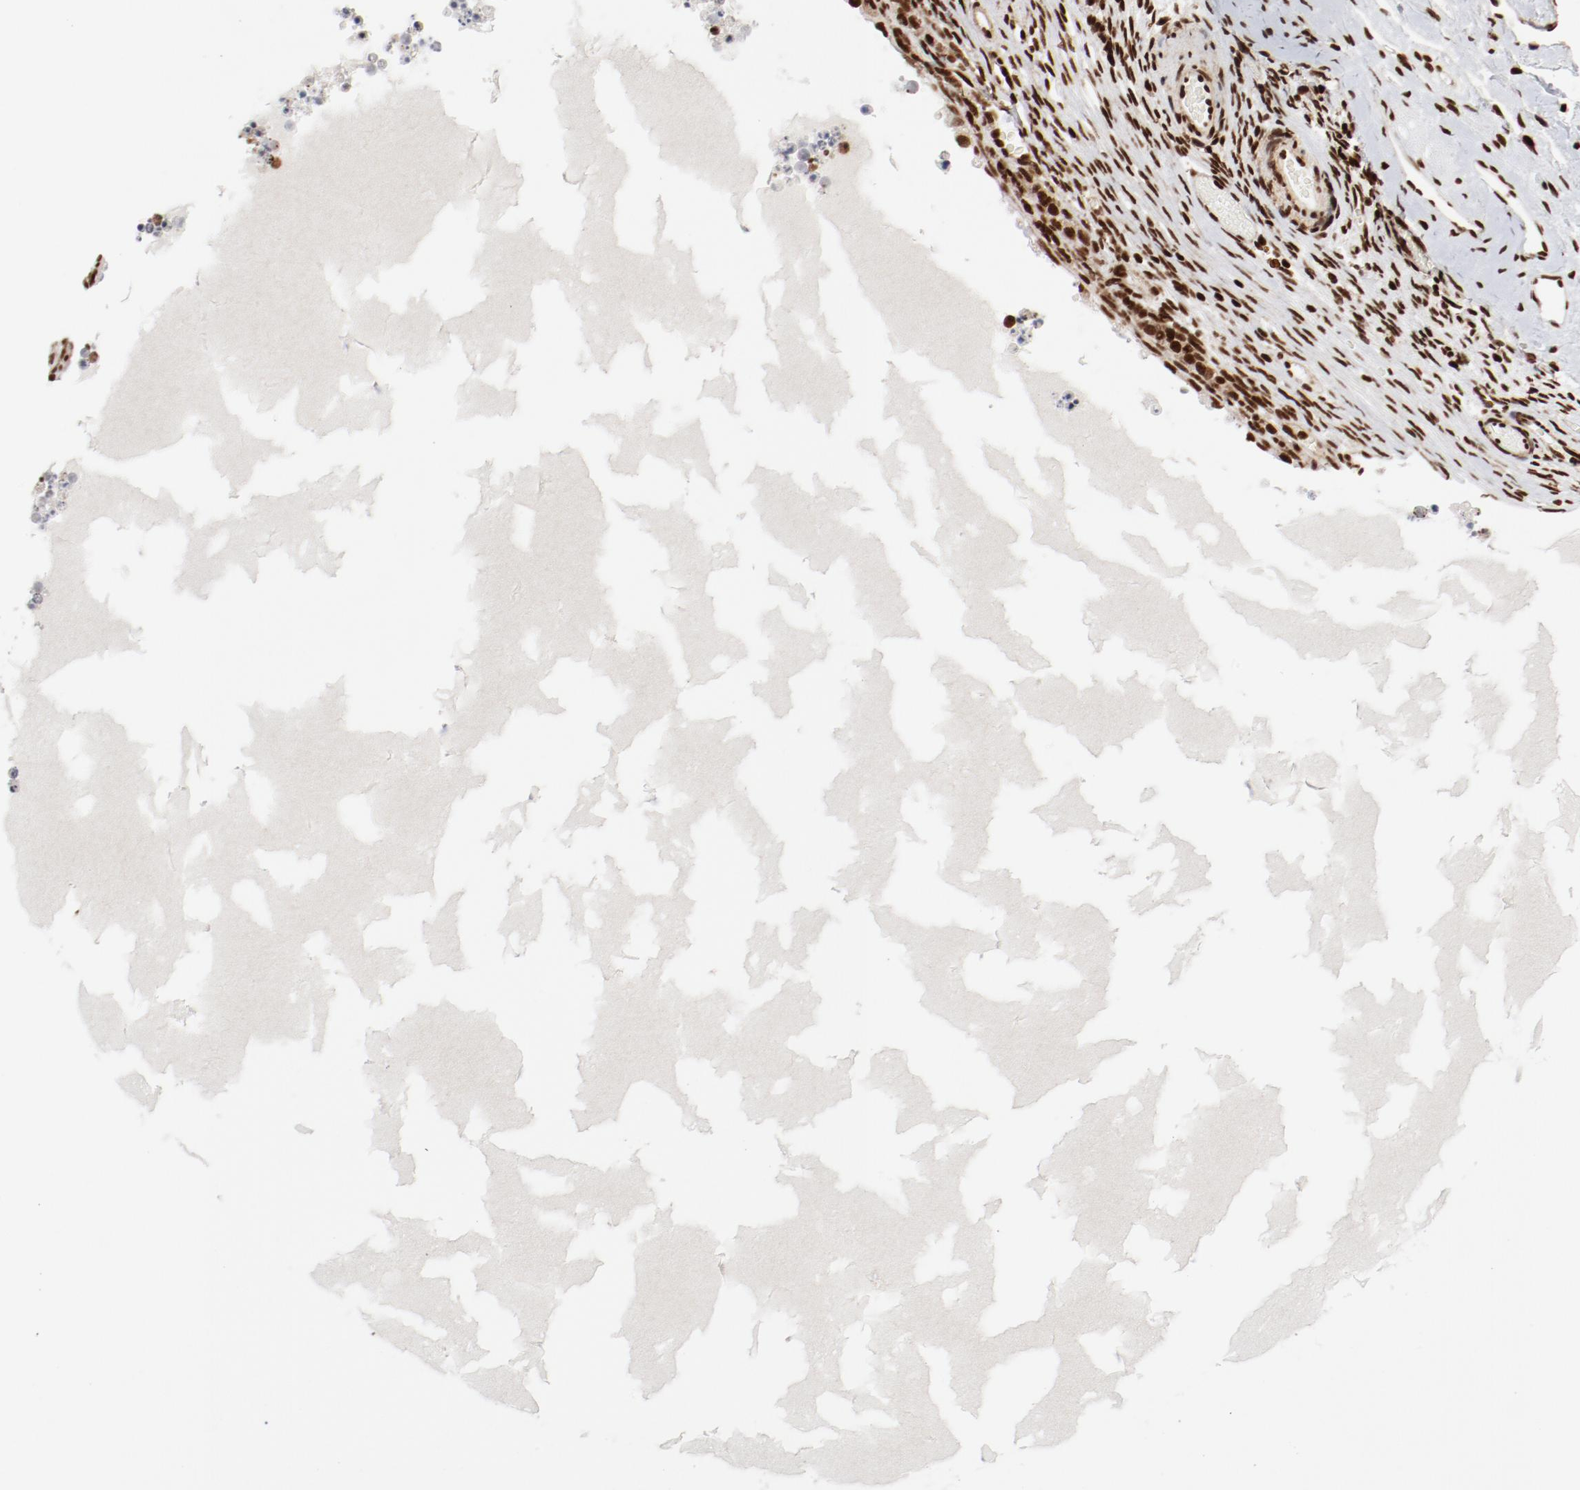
{"staining": {"intensity": "strong", "quantity": ">75%", "location": "nuclear"}, "tissue": "ovary", "cell_type": "Ovarian stroma cells", "image_type": "normal", "snomed": [{"axis": "morphology", "description": "Normal tissue, NOS"}, {"axis": "topography", "description": "Ovary"}], "caption": "An immunohistochemistry image of benign tissue is shown. Protein staining in brown labels strong nuclear positivity in ovary within ovarian stroma cells.", "gene": "NFYB", "patient": {"sex": "female", "age": 35}}